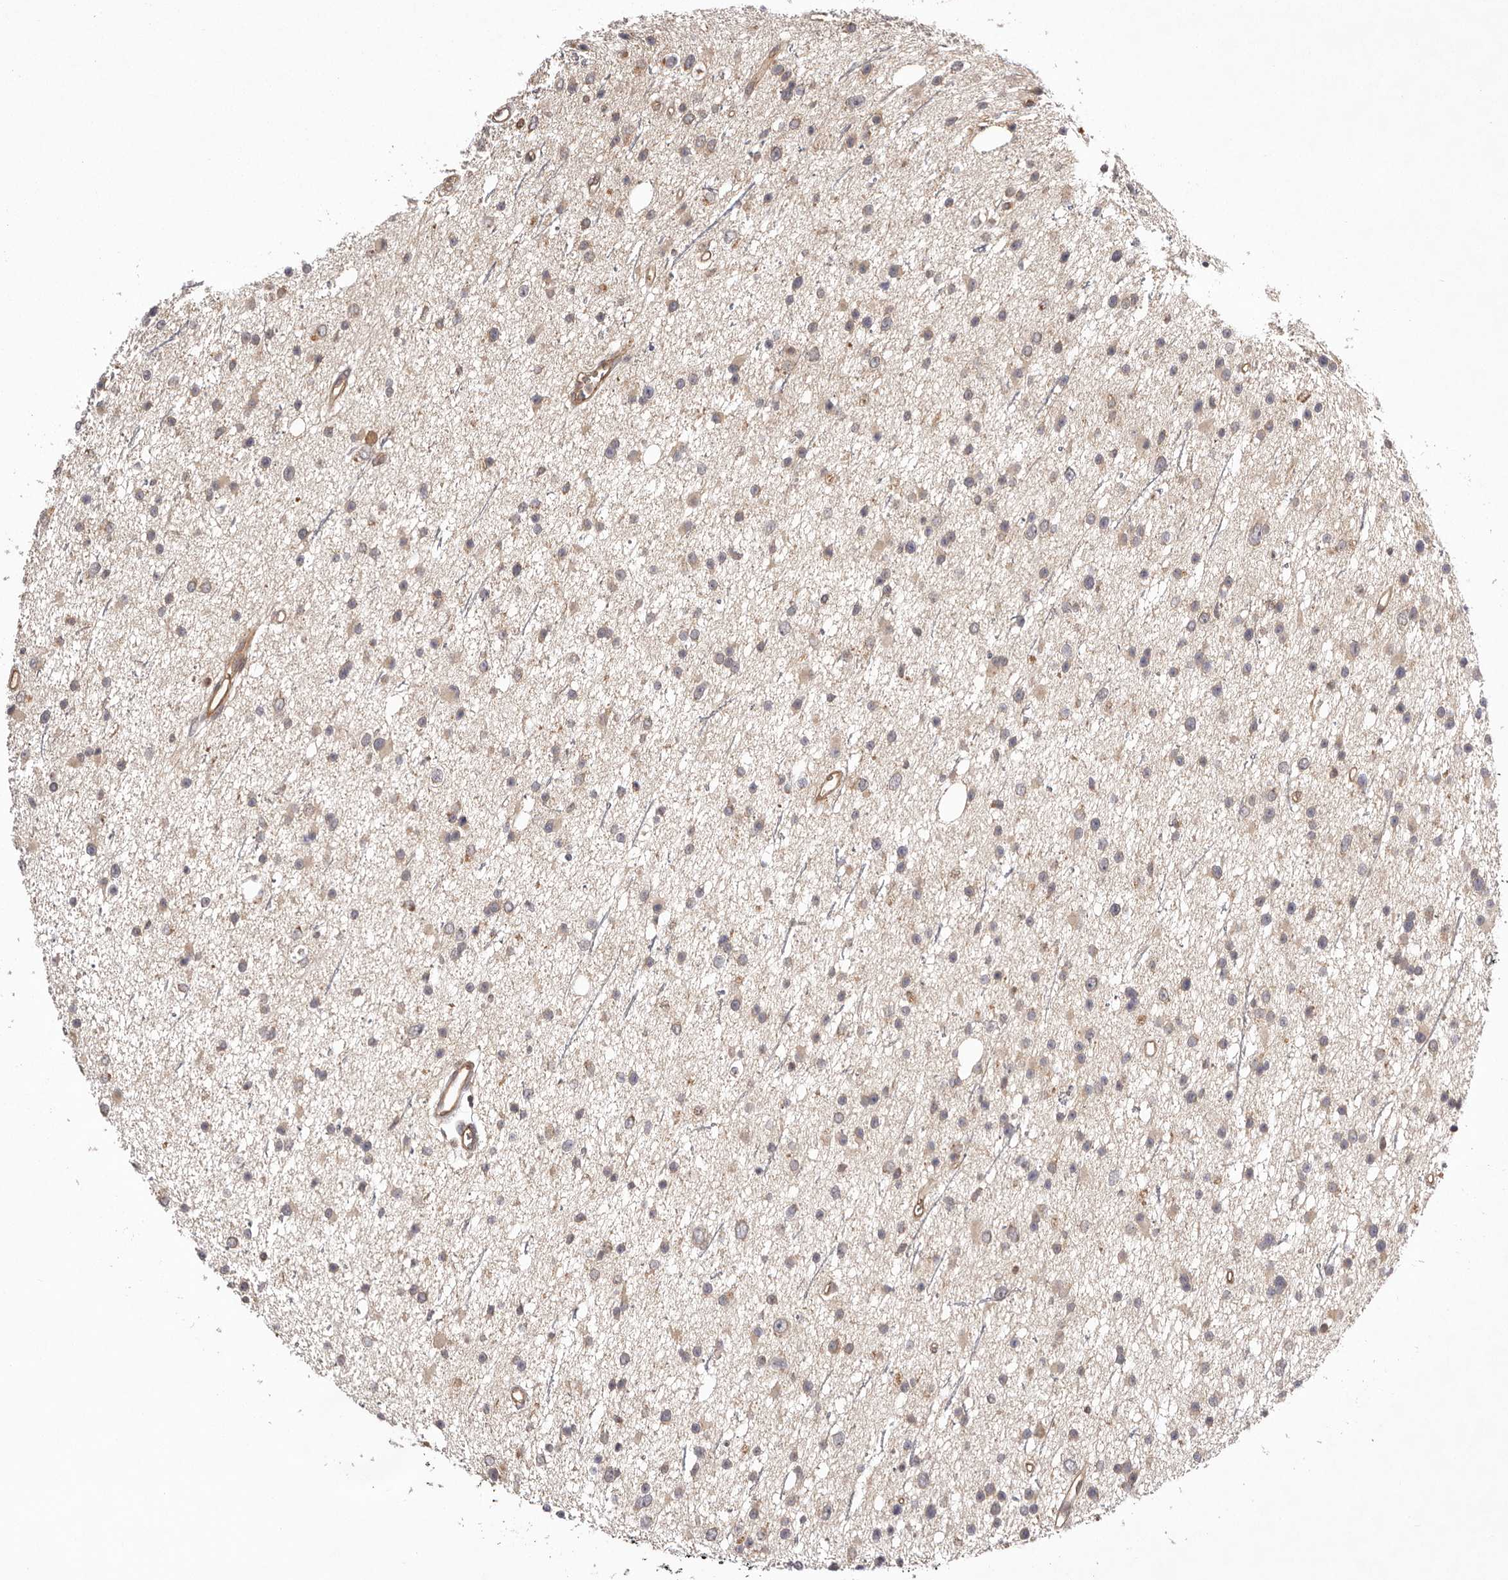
{"staining": {"intensity": "weak", "quantity": "25%-75%", "location": "cytoplasmic/membranous"}, "tissue": "glioma", "cell_type": "Tumor cells", "image_type": "cancer", "snomed": [{"axis": "morphology", "description": "Glioma, malignant, Low grade"}, {"axis": "topography", "description": "Cerebral cortex"}], "caption": "Protein expression analysis of human glioma reveals weak cytoplasmic/membranous positivity in about 25%-75% of tumor cells. (Stains: DAB in brown, nuclei in blue, Microscopy: brightfield microscopy at high magnification).", "gene": "UBR2", "patient": {"sex": "female", "age": 39}}